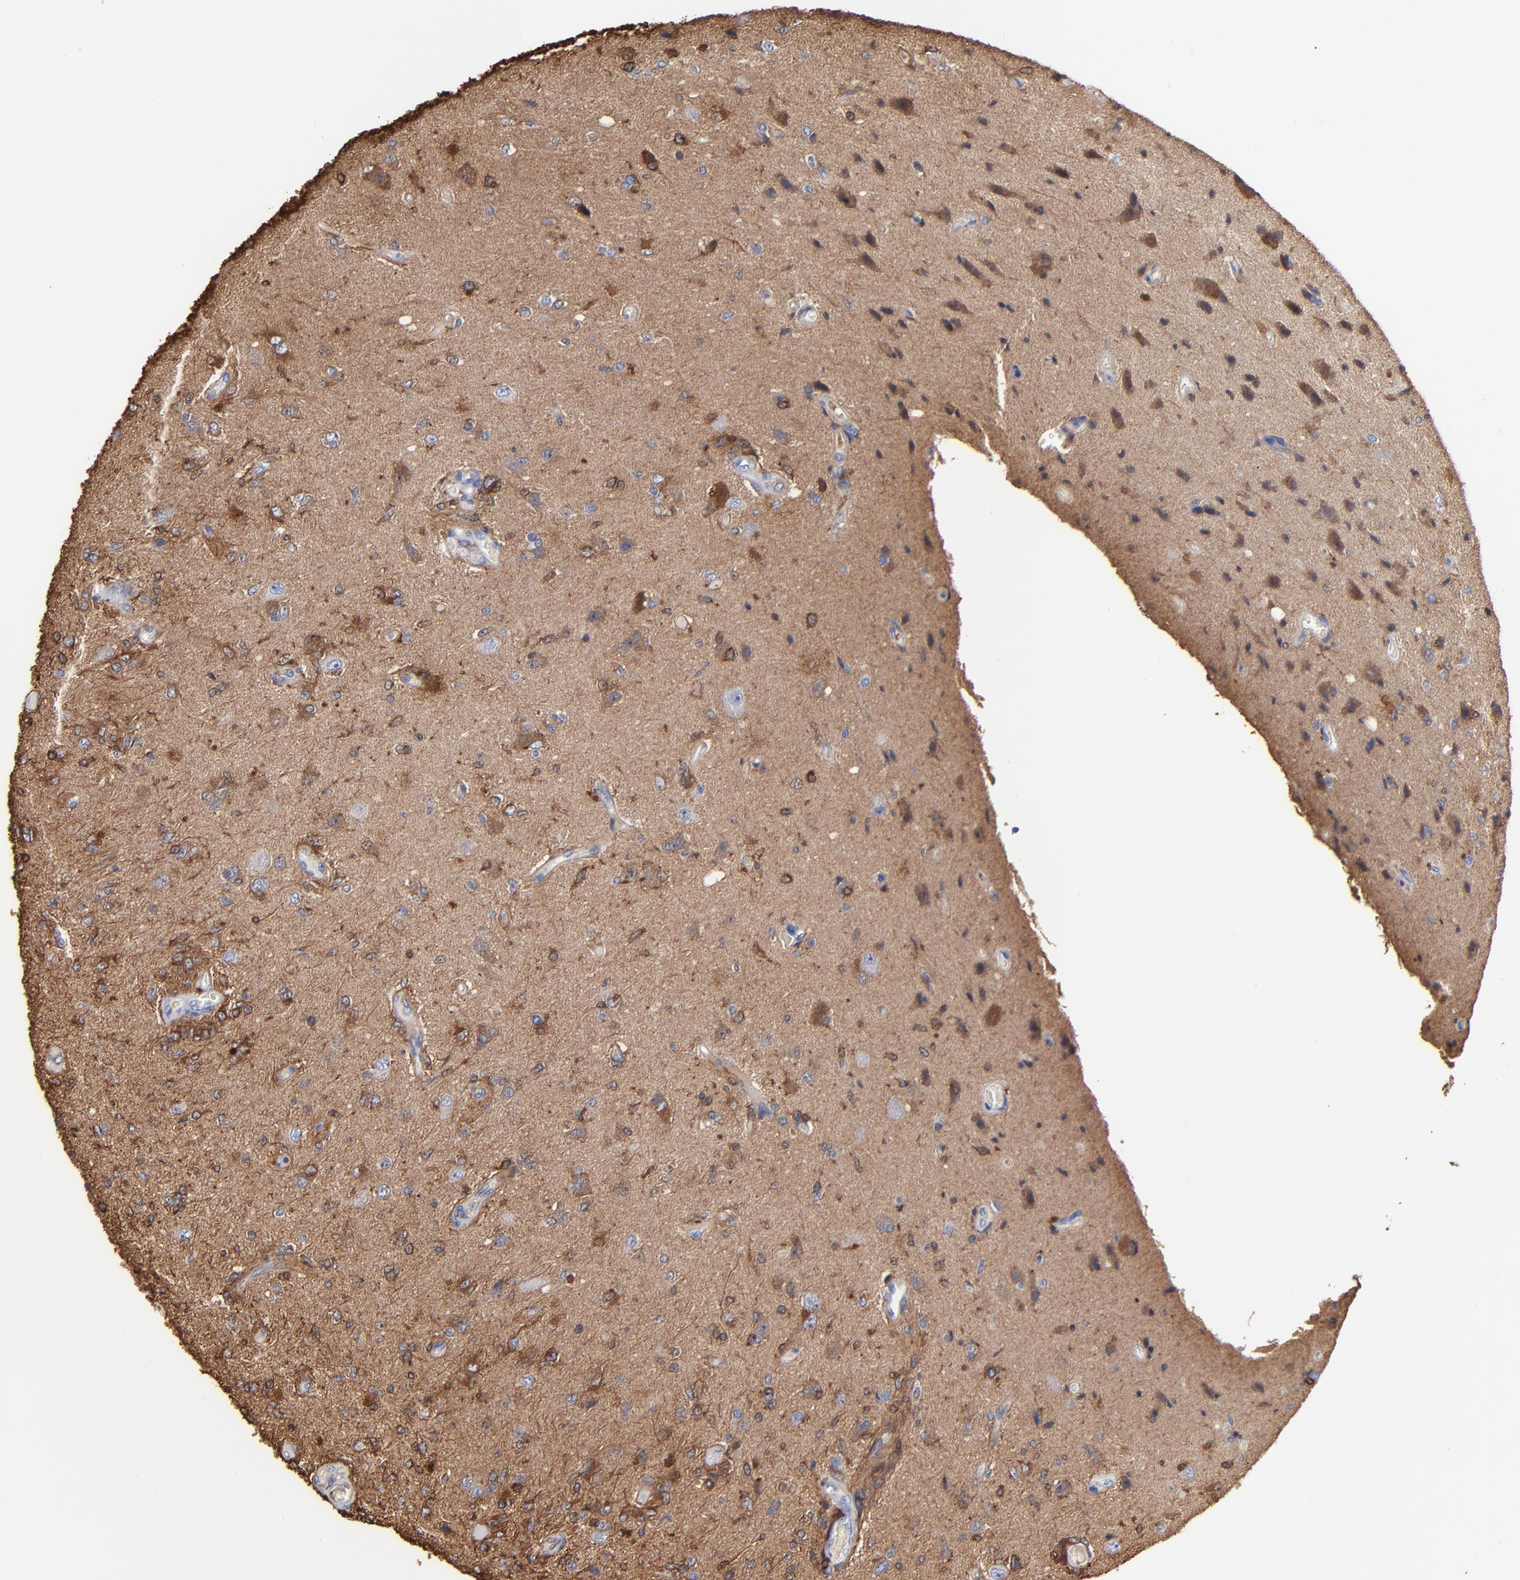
{"staining": {"intensity": "moderate", "quantity": "25%-75%", "location": "cytoplasmic/membranous"}, "tissue": "glioma", "cell_type": "Tumor cells", "image_type": "cancer", "snomed": [{"axis": "morphology", "description": "Normal tissue, NOS"}, {"axis": "morphology", "description": "Glioma, malignant, High grade"}, {"axis": "topography", "description": "Cerebral cortex"}], "caption": "High-grade glioma (malignant) stained with a brown dye demonstrates moderate cytoplasmic/membranous positive expression in about 25%-75% of tumor cells.", "gene": "CILP", "patient": {"sex": "male", "age": 77}}